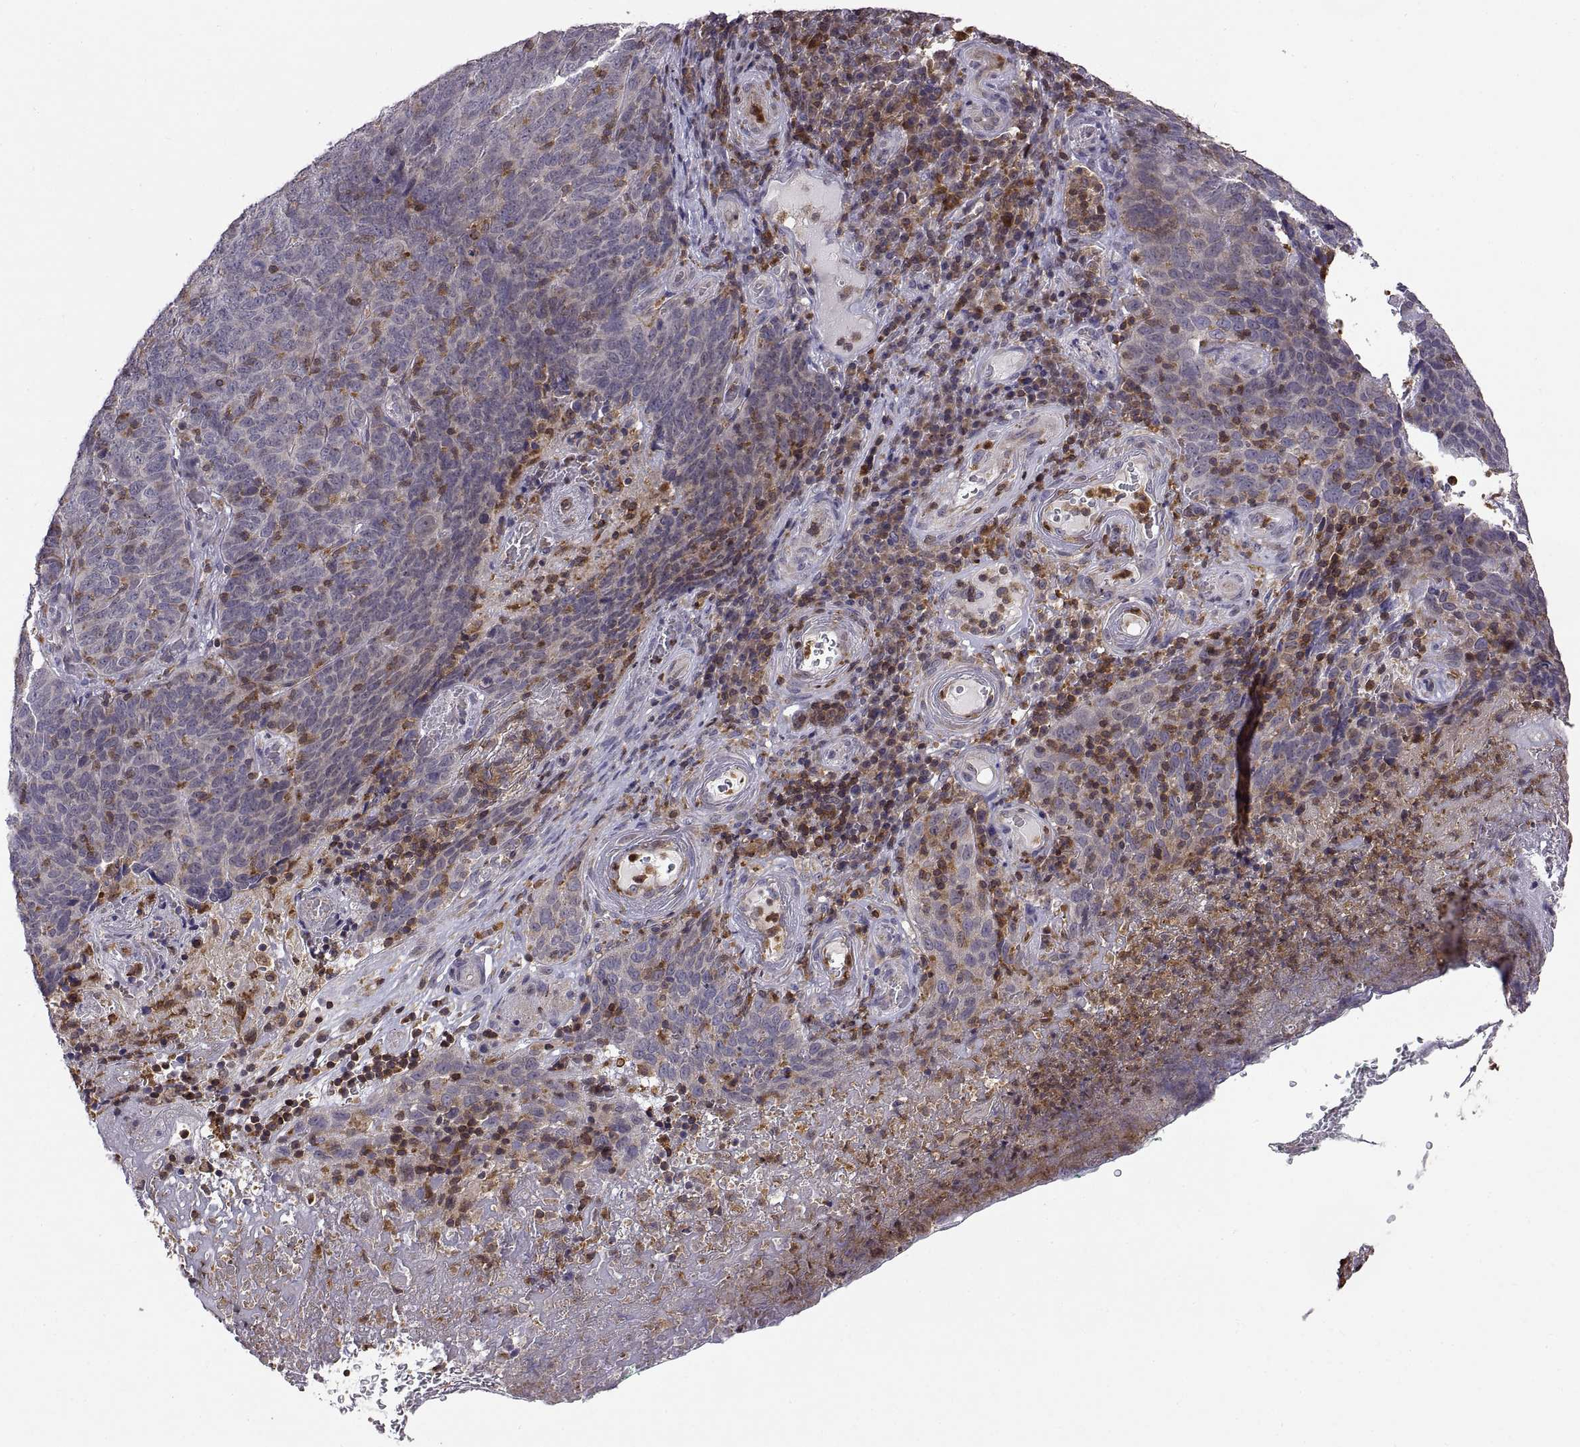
{"staining": {"intensity": "negative", "quantity": "none", "location": "none"}, "tissue": "skin cancer", "cell_type": "Tumor cells", "image_type": "cancer", "snomed": [{"axis": "morphology", "description": "Squamous cell carcinoma, NOS"}, {"axis": "topography", "description": "Skin"}, {"axis": "topography", "description": "Anal"}], "caption": "The histopathology image reveals no significant staining in tumor cells of skin squamous cell carcinoma.", "gene": "ACAP1", "patient": {"sex": "female", "age": 51}}